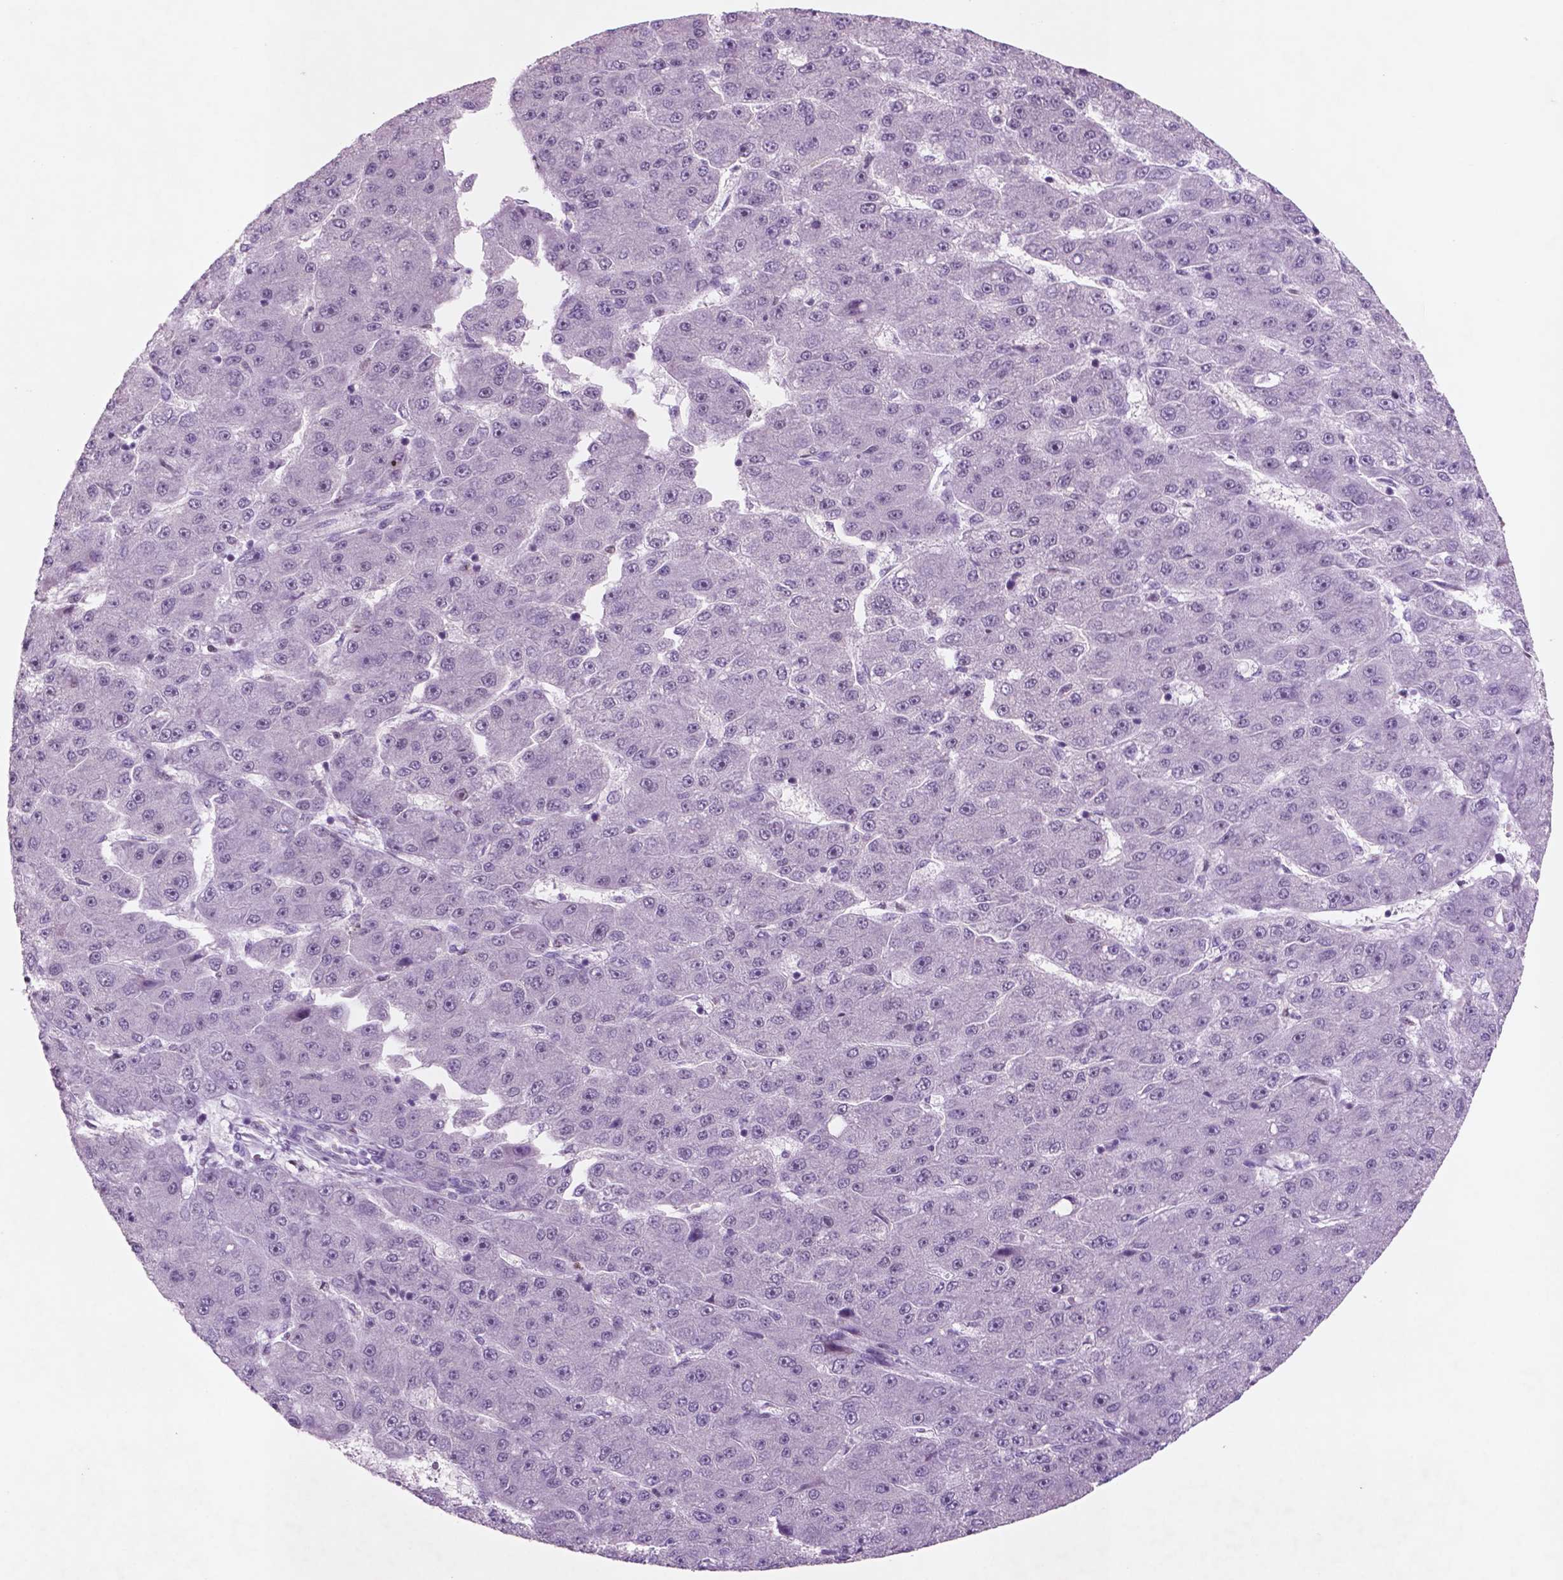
{"staining": {"intensity": "weak", "quantity": "25%-75%", "location": "nuclear"}, "tissue": "liver cancer", "cell_type": "Tumor cells", "image_type": "cancer", "snomed": [{"axis": "morphology", "description": "Carcinoma, Hepatocellular, NOS"}, {"axis": "topography", "description": "Liver"}], "caption": "About 25%-75% of tumor cells in human hepatocellular carcinoma (liver) exhibit weak nuclear protein positivity as visualized by brown immunohistochemical staining.", "gene": "CTR9", "patient": {"sex": "male", "age": 67}}